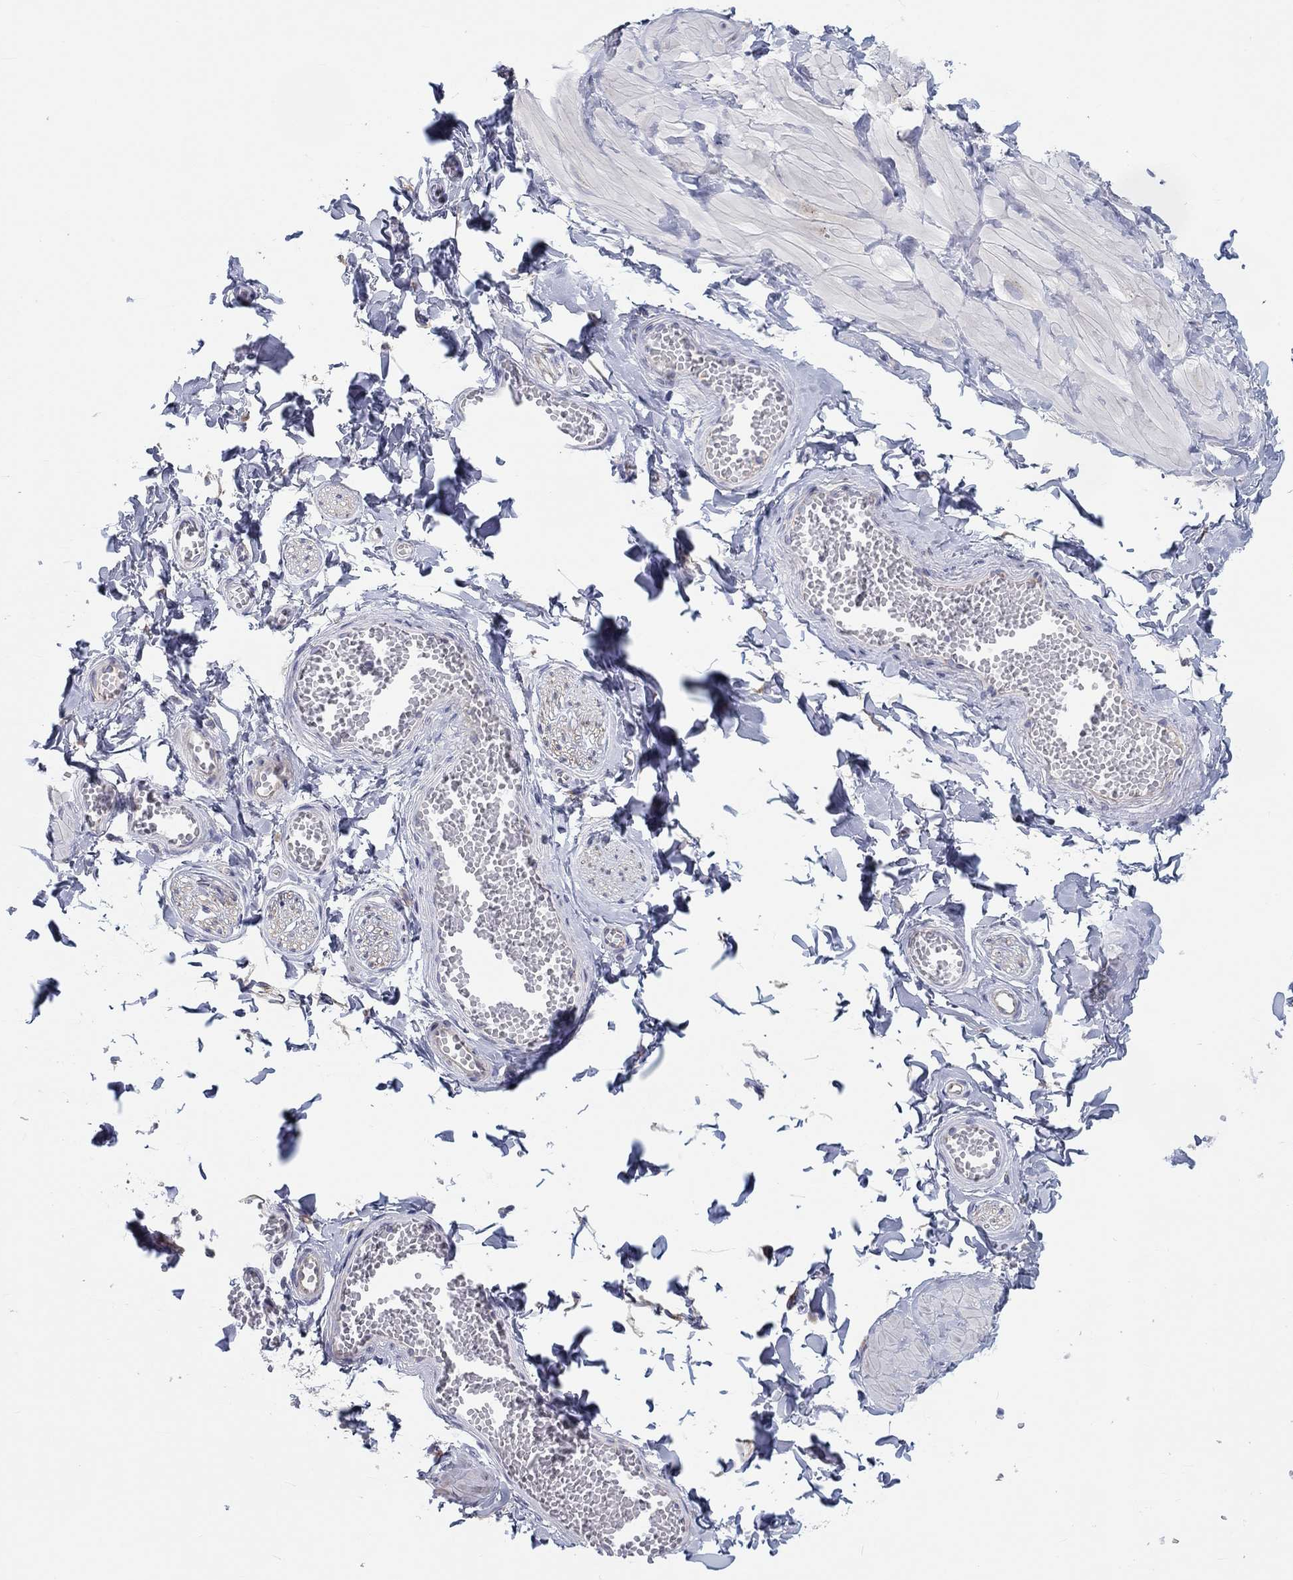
{"staining": {"intensity": "negative", "quantity": "none", "location": "none"}, "tissue": "adipose tissue", "cell_type": "Adipocytes", "image_type": "normal", "snomed": [{"axis": "morphology", "description": "Normal tissue, NOS"}, {"axis": "topography", "description": "Smooth muscle"}, {"axis": "topography", "description": "Peripheral nerve tissue"}], "caption": "The immunohistochemistry histopathology image has no significant expression in adipocytes of adipose tissue. Brightfield microscopy of IHC stained with DAB (brown) and hematoxylin (blue), captured at high magnification.", "gene": "BCO2", "patient": {"sex": "male", "age": 22}}